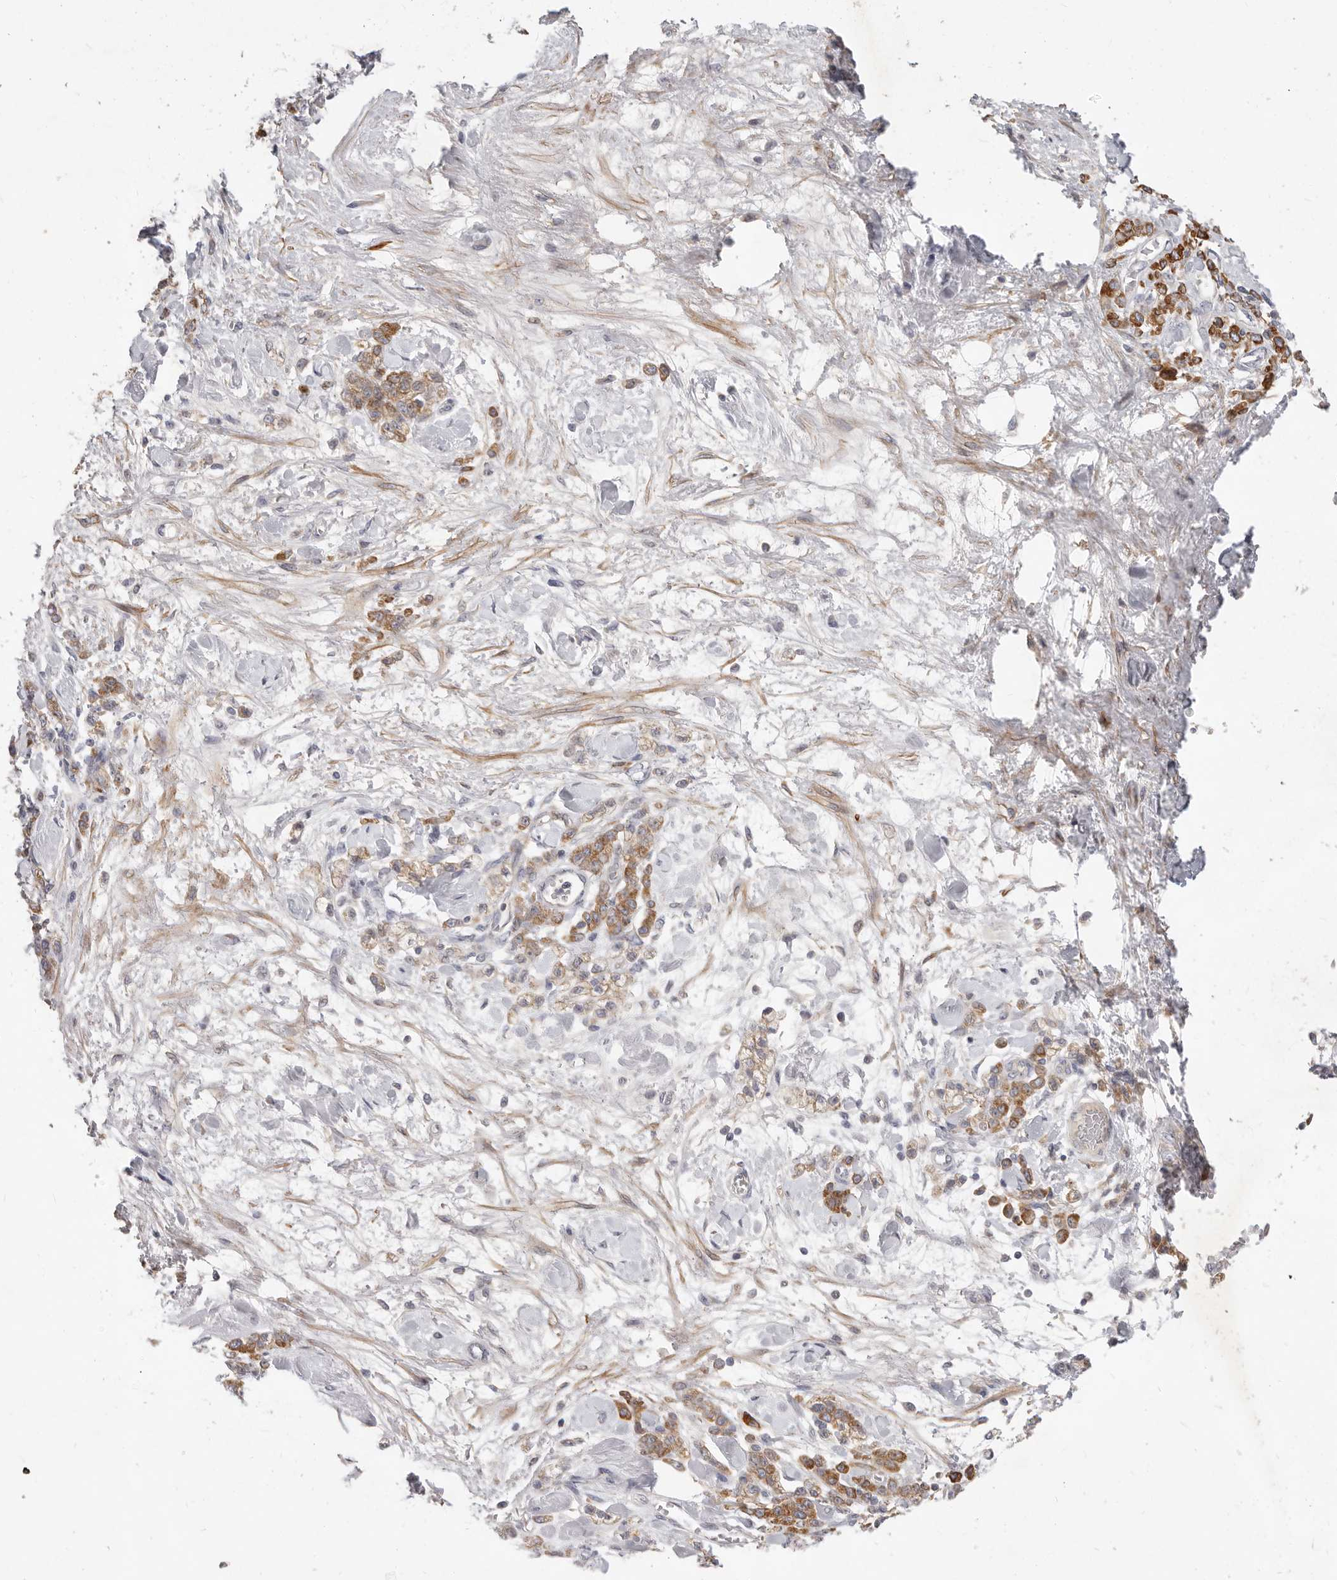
{"staining": {"intensity": "moderate", "quantity": ">75%", "location": "cytoplasmic/membranous"}, "tissue": "stomach cancer", "cell_type": "Tumor cells", "image_type": "cancer", "snomed": [{"axis": "morphology", "description": "Normal tissue, NOS"}, {"axis": "morphology", "description": "Adenocarcinoma, NOS"}, {"axis": "topography", "description": "Stomach"}], "caption": "Brown immunohistochemical staining in human stomach cancer reveals moderate cytoplasmic/membranous staining in about >75% of tumor cells. Immunohistochemistry (ihc) stains the protein of interest in brown and the nuclei are stained blue.", "gene": "TFB2M", "patient": {"sex": "male", "age": 82}}